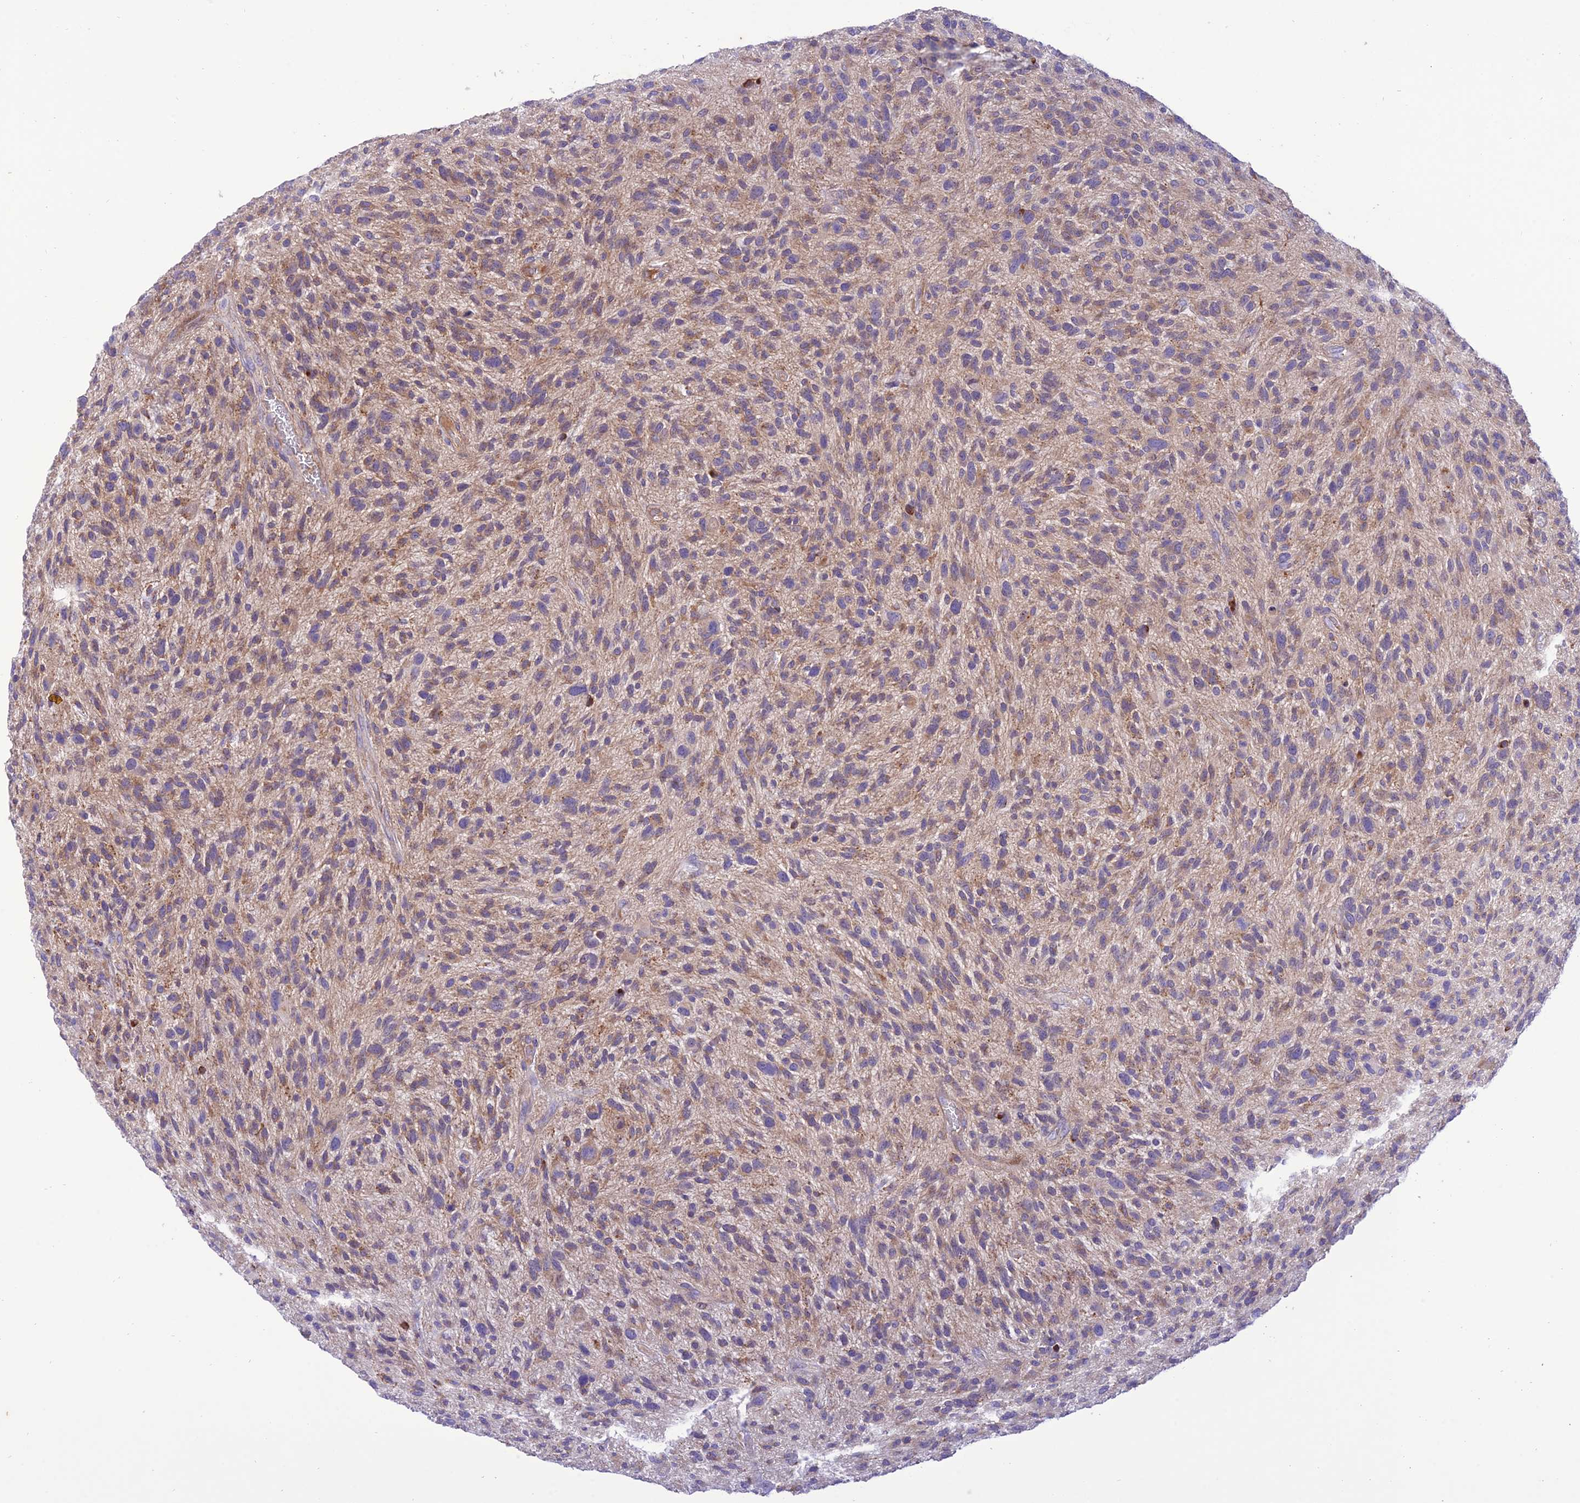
{"staining": {"intensity": "weak", "quantity": "25%-75%", "location": "cytoplasmic/membranous"}, "tissue": "glioma", "cell_type": "Tumor cells", "image_type": "cancer", "snomed": [{"axis": "morphology", "description": "Glioma, malignant, High grade"}, {"axis": "topography", "description": "Brain"}], "caption": "Immunohistochemical staining of glioma exhibits low levels of weak cytoplasmic/membranous protein staining in approximately 25%-75% of tumor cells. (Brightfield microscopy of DAB IHC at high magnification).", "gene": "JMY", "patient": {"sex": "male", "age": 47}}